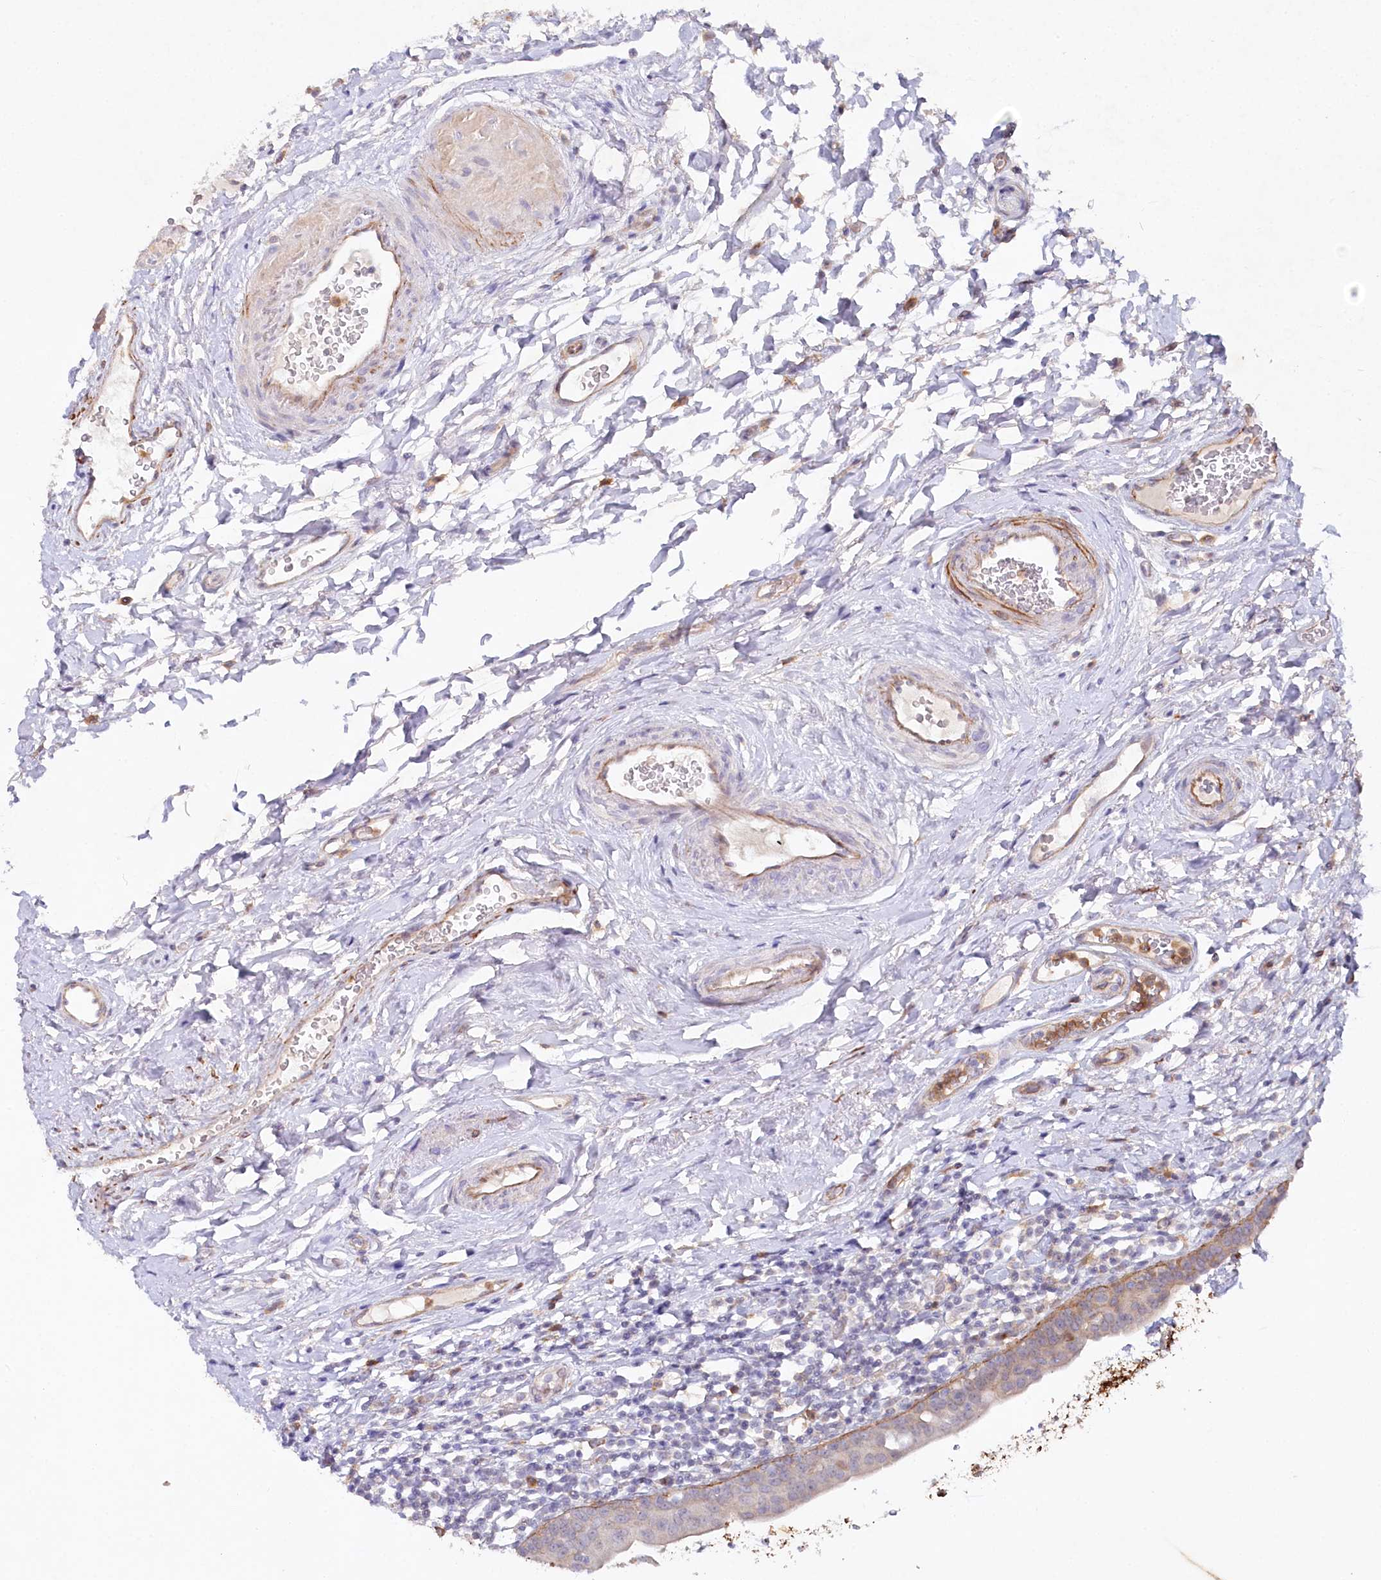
{"staining": {"intensity": "moderate", "quantity": "25%-75%", "location": "cytoplasmic/membranous"}, "tissue": "urinary bladder", "cell_type": "Urothelial cells", "image_type": "normal", "snomed": [{"axis": "morphology", "description": "Normal tissue, NOS"}, {"axis": "topography", "description": "Urinary bladder"}], "caption": "High-magnification brightfield microscopy of benign urinary bladder stained with DAB (3,3'-diaminobenzidine) (brown) and counterstained with hematoxylin (blue). urothelial cells exhibit moderate cytoplasmic/membranous expression is identified in approximately25%-75% of cells.", "gene": "ALDH3B1", "patient": {"sex": "male", "age": 83}}